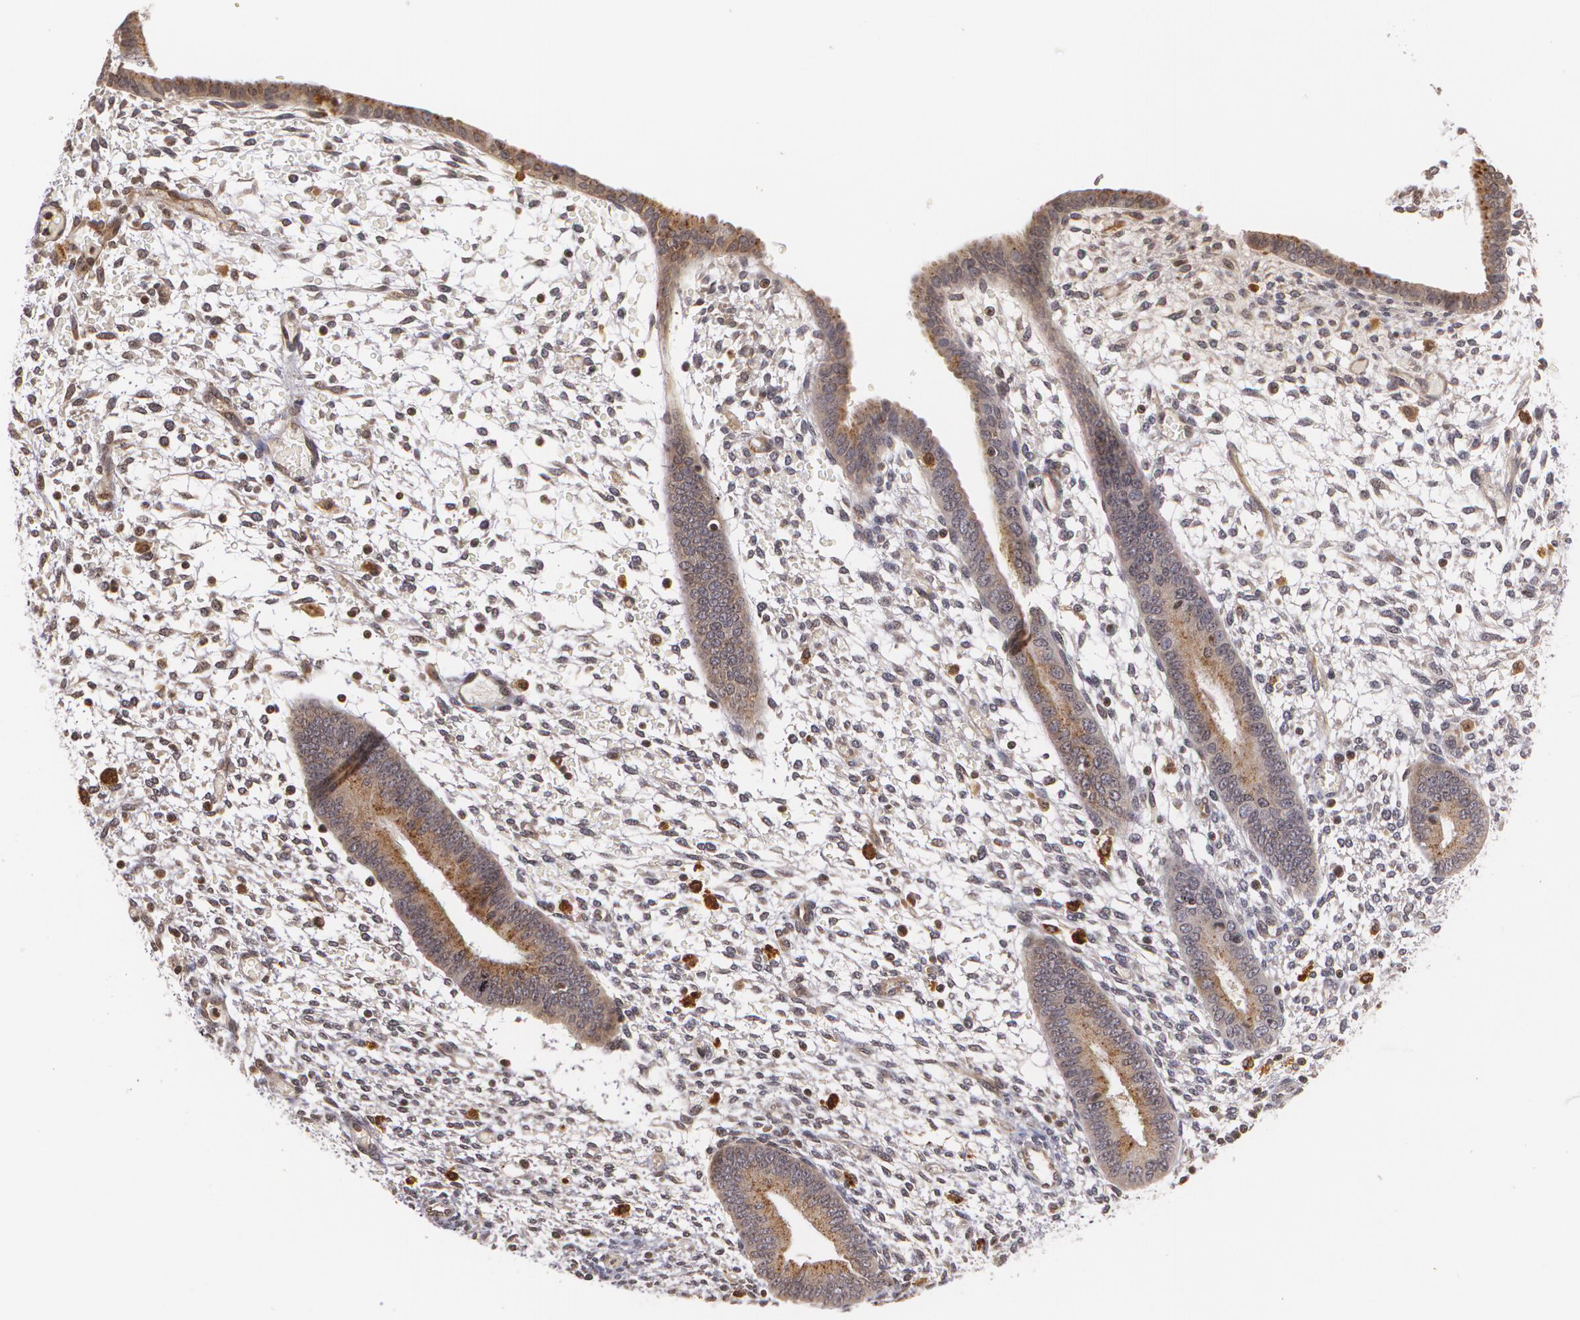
{"staining": {"intensity": "weak", "quantity": "<25%", "location": "nuclear"}, "tissue": "endometrium", "cell_type": "Cells in endometrial stroma", "image_type": "normal", "snomed": [{"axis": "morphology", "description": "Normal tissue, NOS"}, {"axis": "topography", "description": "Endometrium"}], "caption": "Normal endometrium was stained to show a protein in brown. There is no significant expression in cells in endometrial stroma. (Brightfield microscopy of DAB (3,3'-diaminobenzidine) IHC at high magnification).", "gene": "VAV3", "patient": {"sex": "female", "age": 42}}